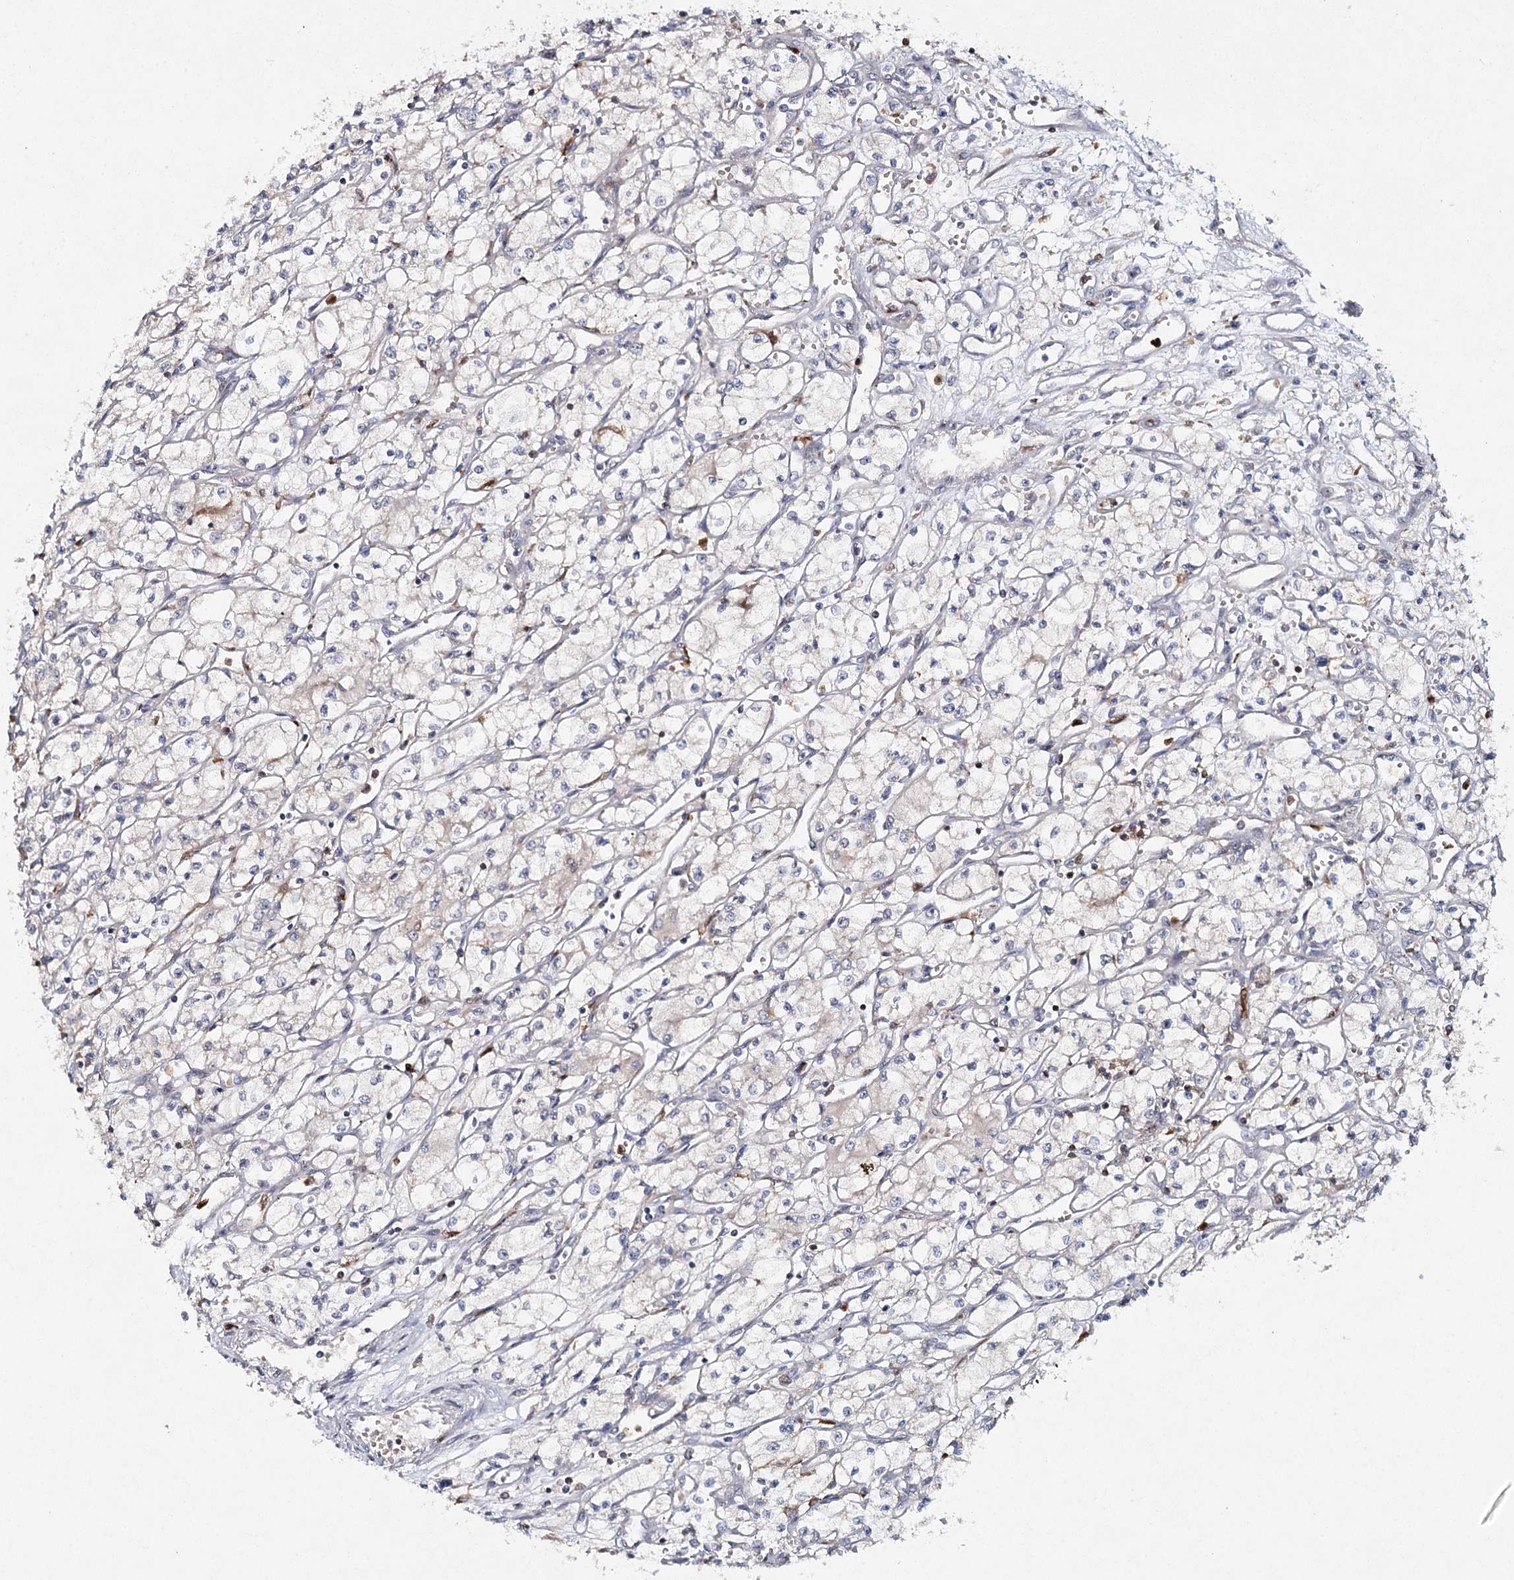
{"staining": {"intensity": "negative", "quantity": "none", "location": "none"}, "tissue": "renal cancer", "cell_type": "Tumor cells", "image_type": "cancer", "snomed": [{"axis": "morphology", "description": "Adenocarcinoma, NOS"}, {"axis": "topography", "description": "Kidney"}], "caption": "This is a histopathology image of IHC staining of adenocarcinoma (renal), which shows no expression in tumor cells.", "gene": "SLC41A2", "patient": {"sex": "male", "age": 59}}